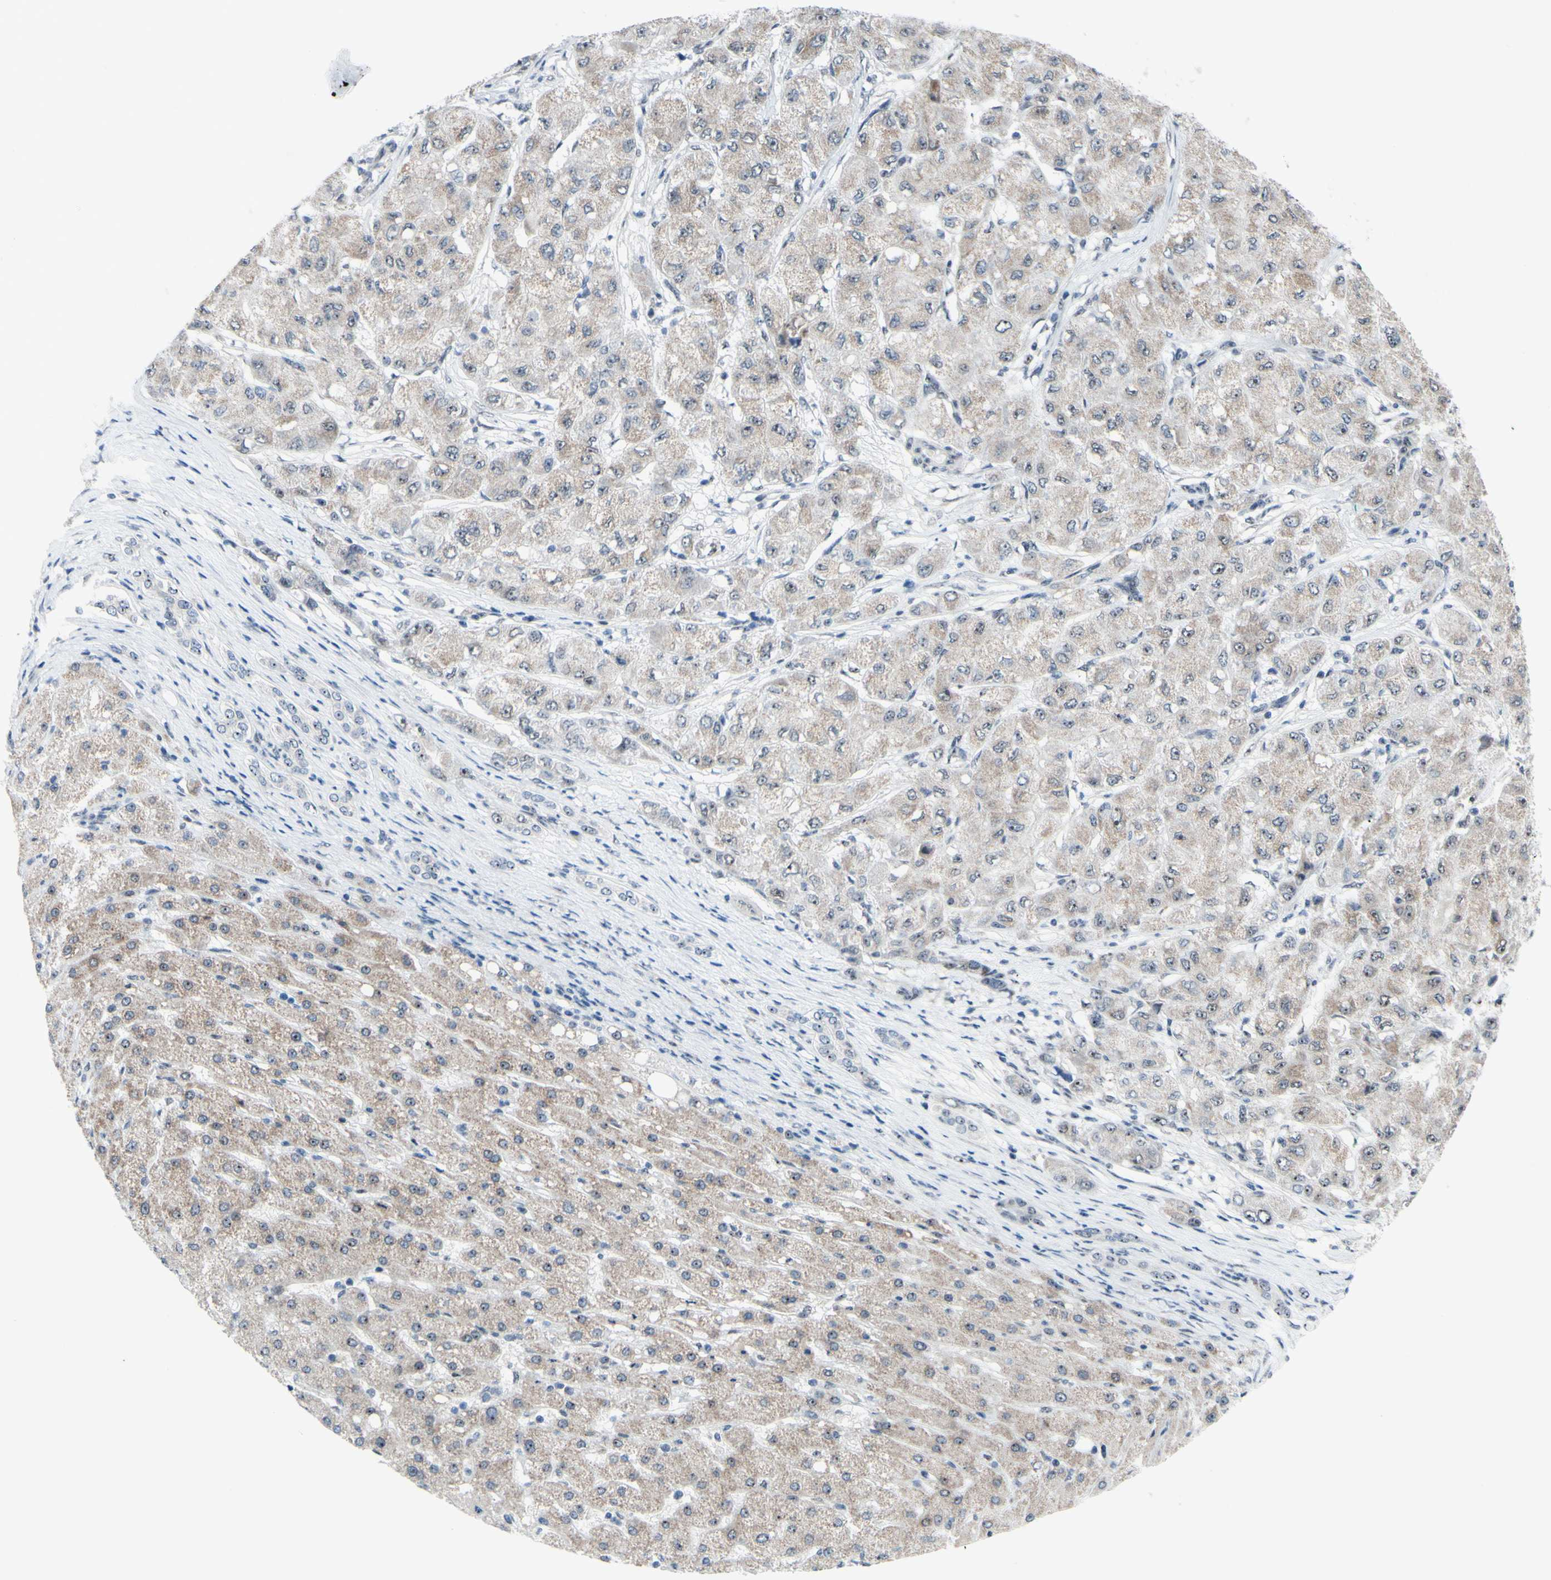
{"staining": {"intensity": "weak", "quantity": ">75%", "location": "cytoplasmic/membranous"}, "tissue": "liver cancer", "cell_type": "Tumor cells", "image_type": "cancer", "snomed": [{"axis": "morphology", "description": "Carcinoma, Hepatocellular, NOS"}, {"axis": "topography", "description": "Liver"}], "caption": "Tumor cells show low levels of weak cytoplasmic/membranous positivity in about >75% of cells in human hepatocellular carcinoma (liver).", "gene": "POLR1A", "patient": {"sex": "male", "age": 80}}